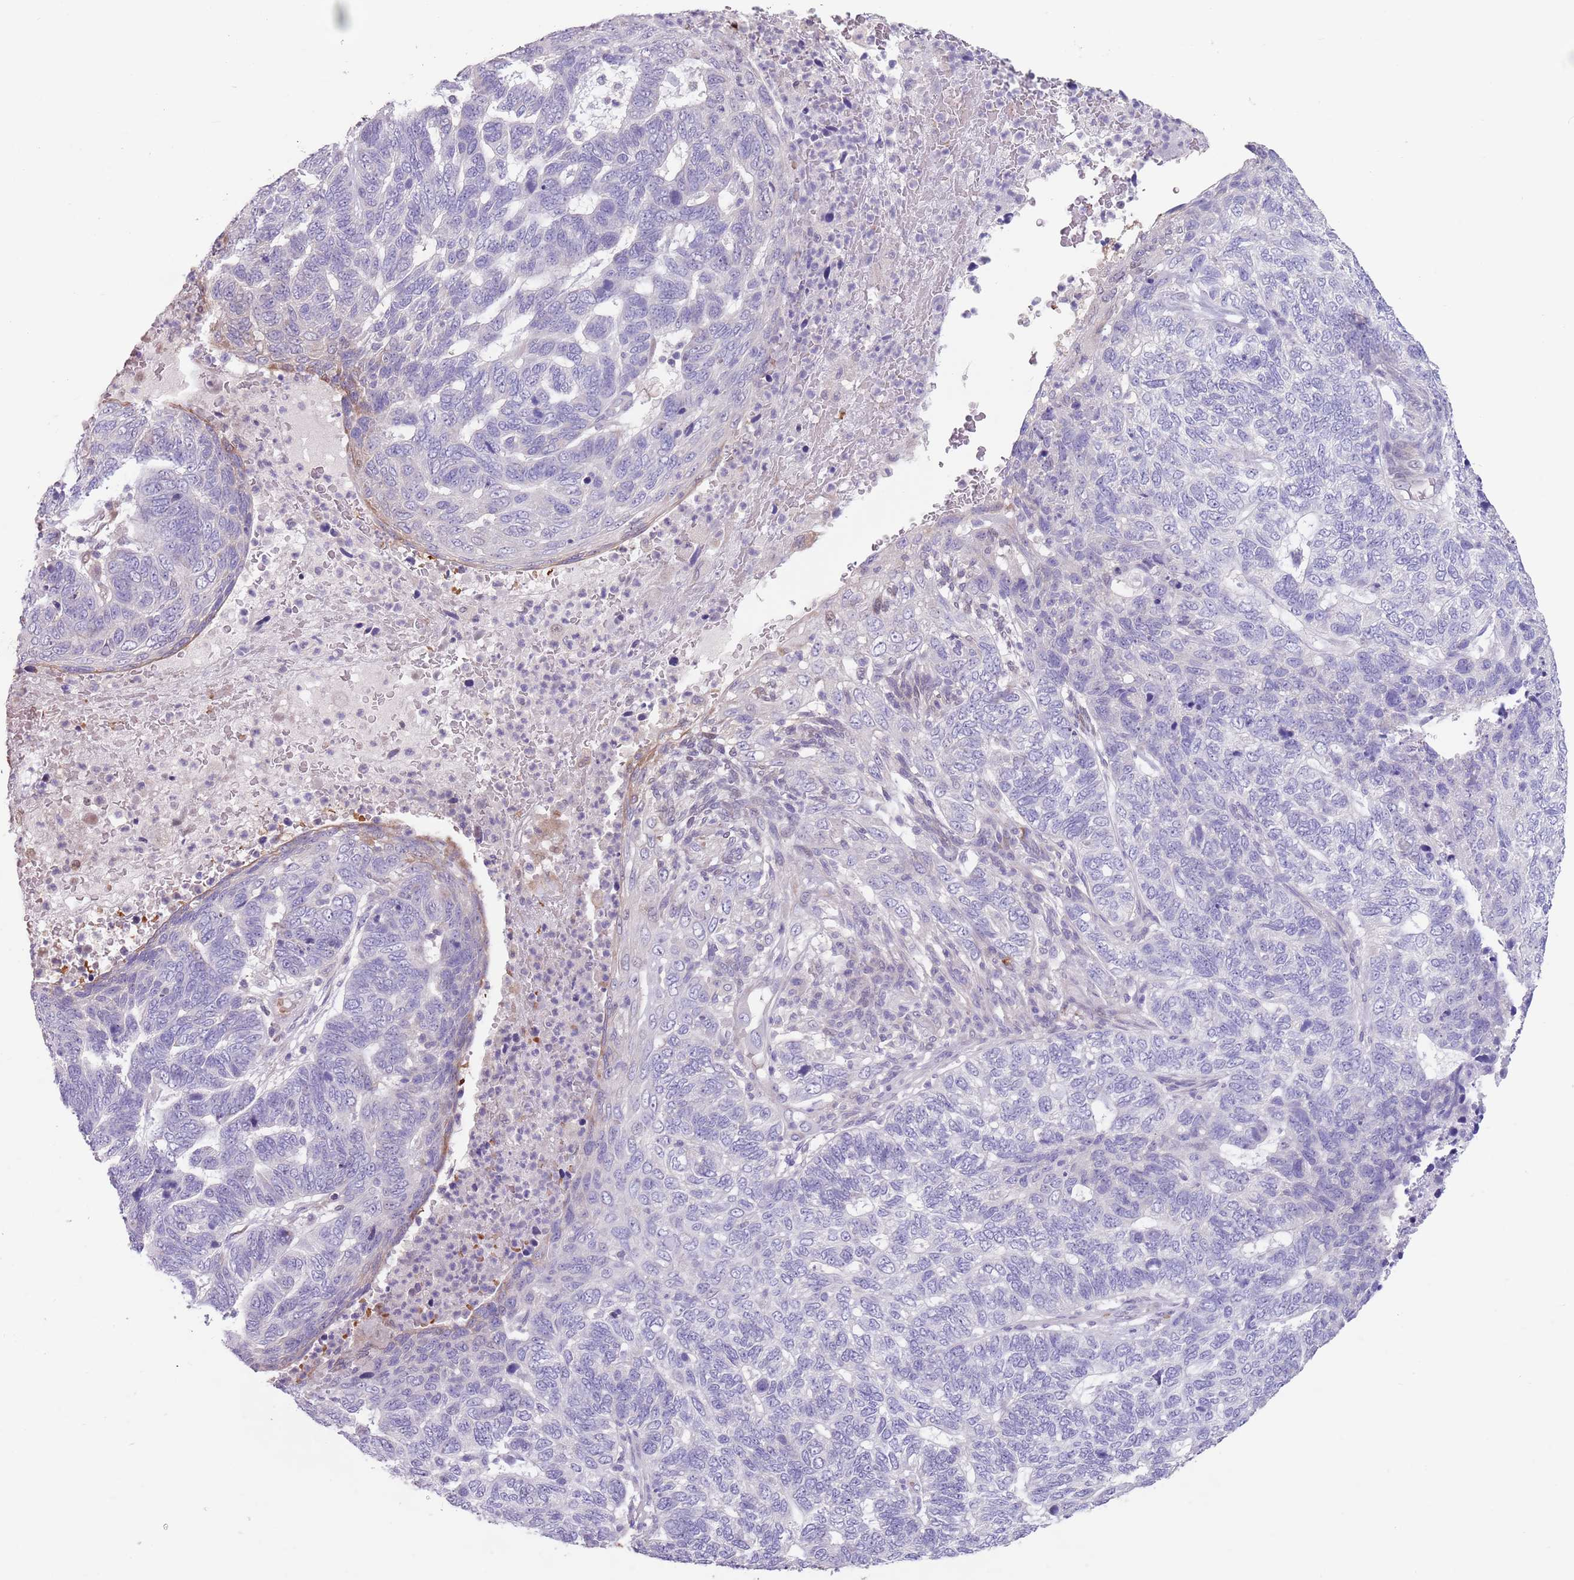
{"staining": {"intensity": "negative", "quantity": "none", "location": "none"}, "tissue": "skin cancer", "cell_type": "Tumor cells", "image_type": "cancer", "snomed": [{"axis": "morphology", "description": "Basal cell carcinoma"}, {"axis": "topography", "description": "Skin"}], "caption": "Immunohistochemistry (IHC) image of human basal cell carcinoma (skin) stained for a protein (brown), which exhibits no expression in tumor cells.", "gene": "ZNF14", "patient": {"sex": "female", "age": 65}}